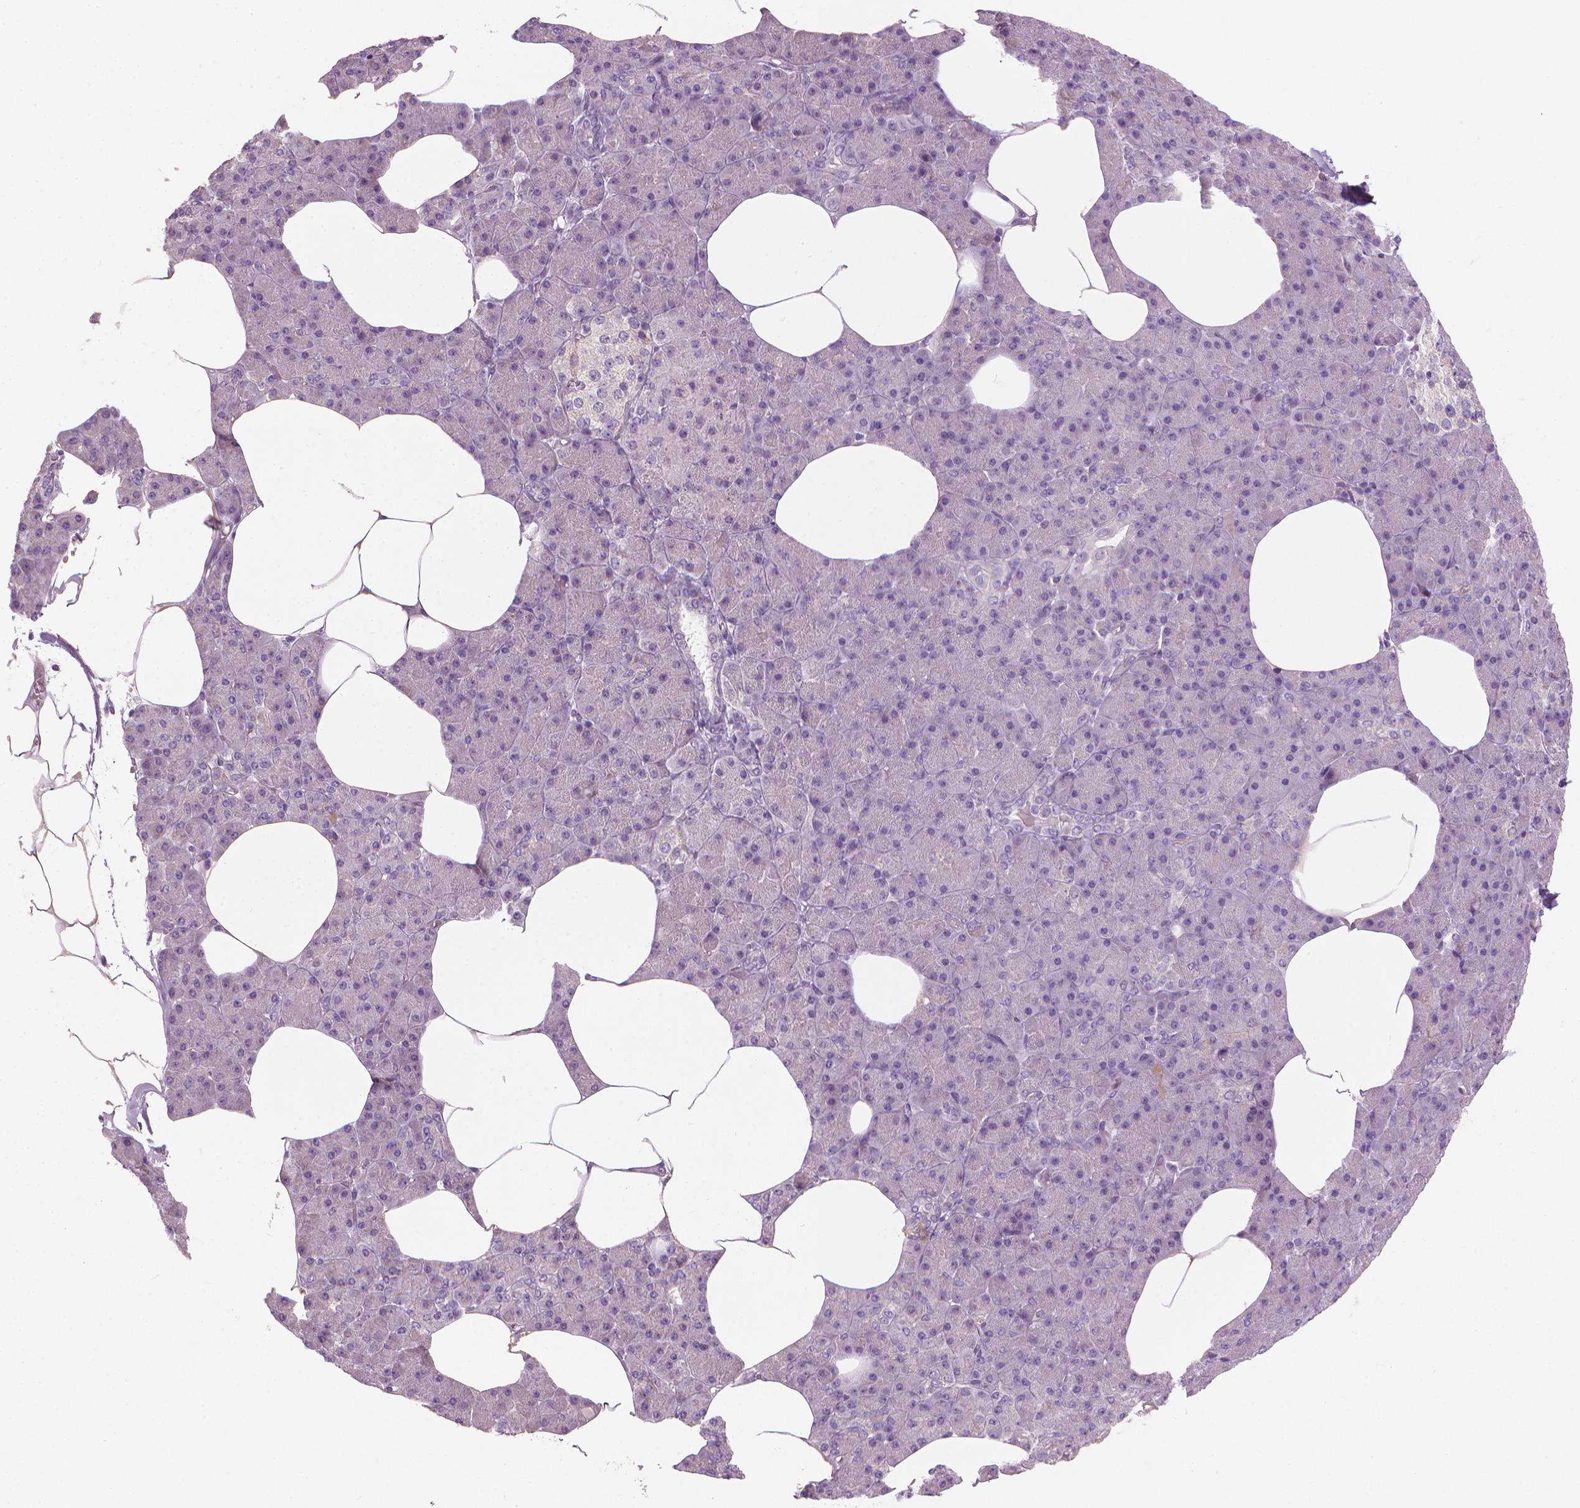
{"staining": {"intensity": "weak", "quantity": "<25%", "location": "cytoplasmic/membranous"}, "tissue": "pancreas", "cell_type": "Exocrine glandular cells", "image_type": "normal", "snomed": [{"axis": "morphology", "description": "Normal tissue, NOS"}, {"axis": "topography", "description": "Pancreas"}], "caption": "Micrograph shows no protein staining in exocrine glandular cells of benign pancreas. Brightfield microscopy of immunohistochemistry stained with DAB (3,3'-diaminobenzidine) (brown) and hematoxylin (blue), captured at high magnification.", "gene": "RIIAD1", "patient": {"sex": "female", "age": 45}}